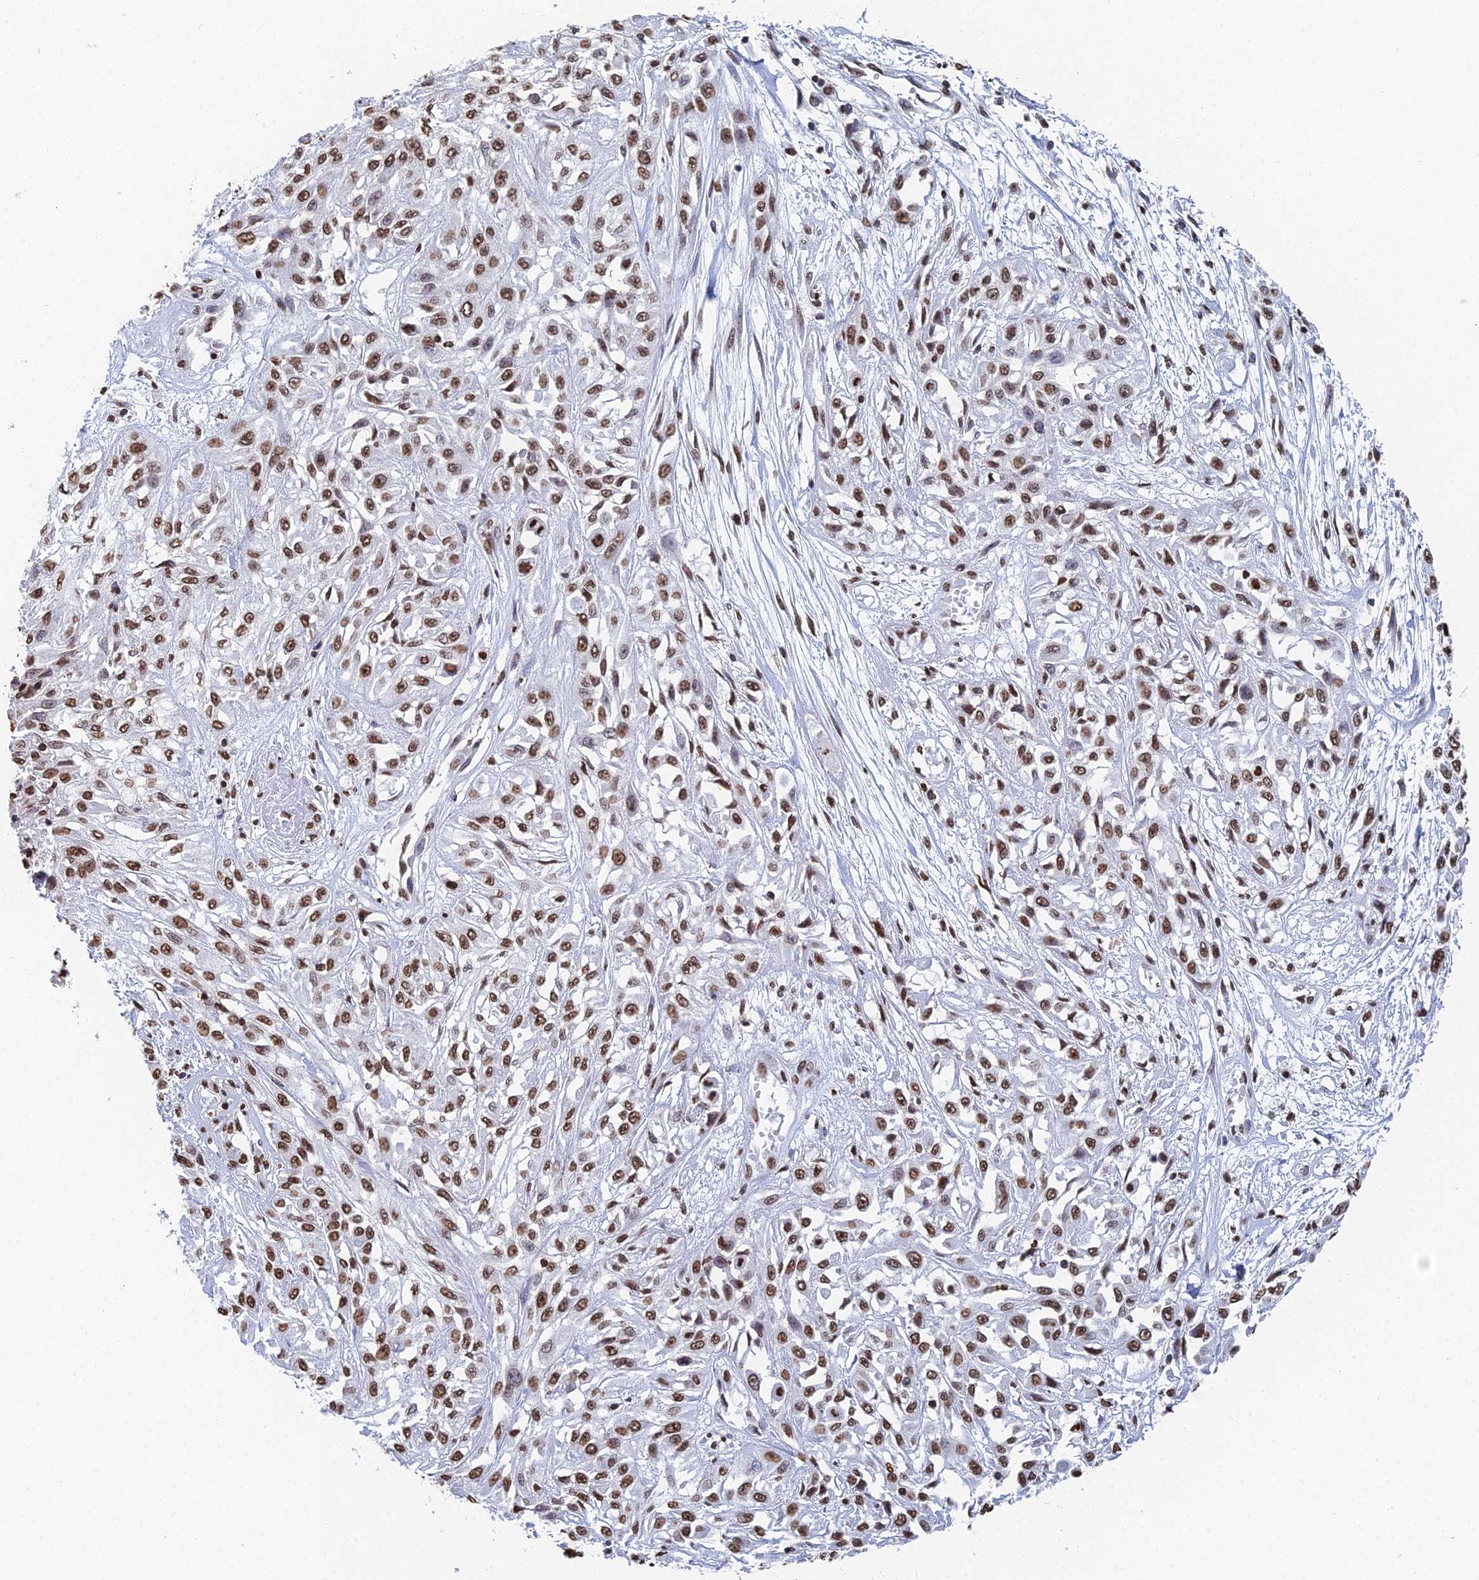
{"staining": {"intensity": "moderate", "quantity": ">75%", "location": "nuclear"}, "tissue": "skin cancer", "cell_type": "Tumor cells", "image_type": "cancer", "snomed": [{"axis": "morphology", "description": "Squamous cell carcinoma, NOS"}, {"axis": "morphology", "description": "Squamous cell carcinoma, metastatic, NOS"}, {"axis": "topography", "description": "Skin"}, {"axis": "topography", "description": "Lymph node"}], "caption": "A micrograph showing moderate nuclear expression in about >75% of tumor cells in squamous cell carcinoma (skin), as visualized by brown immunohistochemical staining.", "gene": "GBP3", "patient": {"sex": "male", "age": 75}}